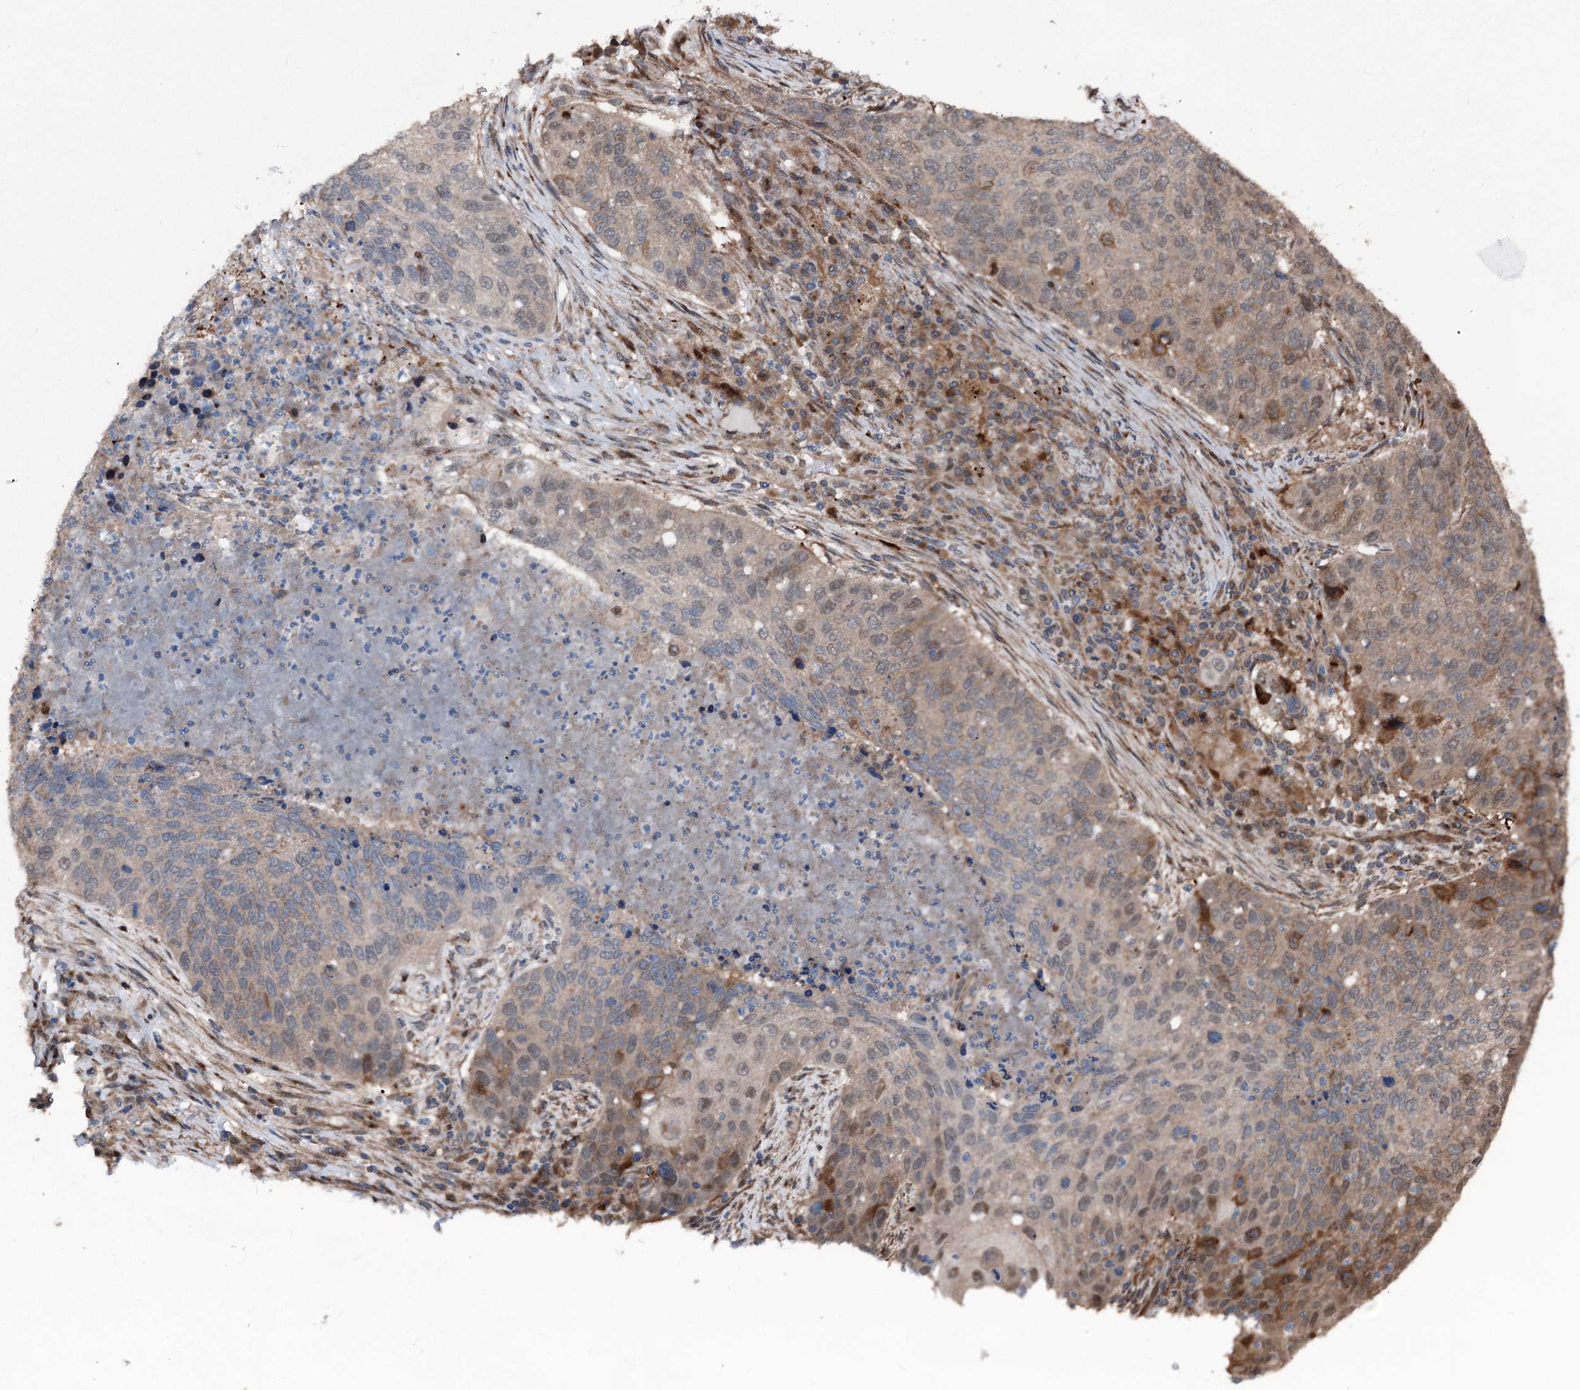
{"staining": {"intensity": "moderate", "quantity": "<25%", "location": "cytoplasmic/membranous"}, "tissue": "lung cancer", "cell_type": "Tumor cells", "image_type": "cancer", "snomed": [{"axis": "morphology", "description": "Squamous cell carcinoma, NOS"}, {"axis": "topography", "description": "Lung"}], "caption": "High-power microscopy captured an immunohistochemistry image of squamous cell carcinoma (lung), revealing moderate cytoplasmic/membranous positivity in about <25% of tumor cells.", "gene": "PSMD13", "patient": {"sex": "female", "age": 63}}